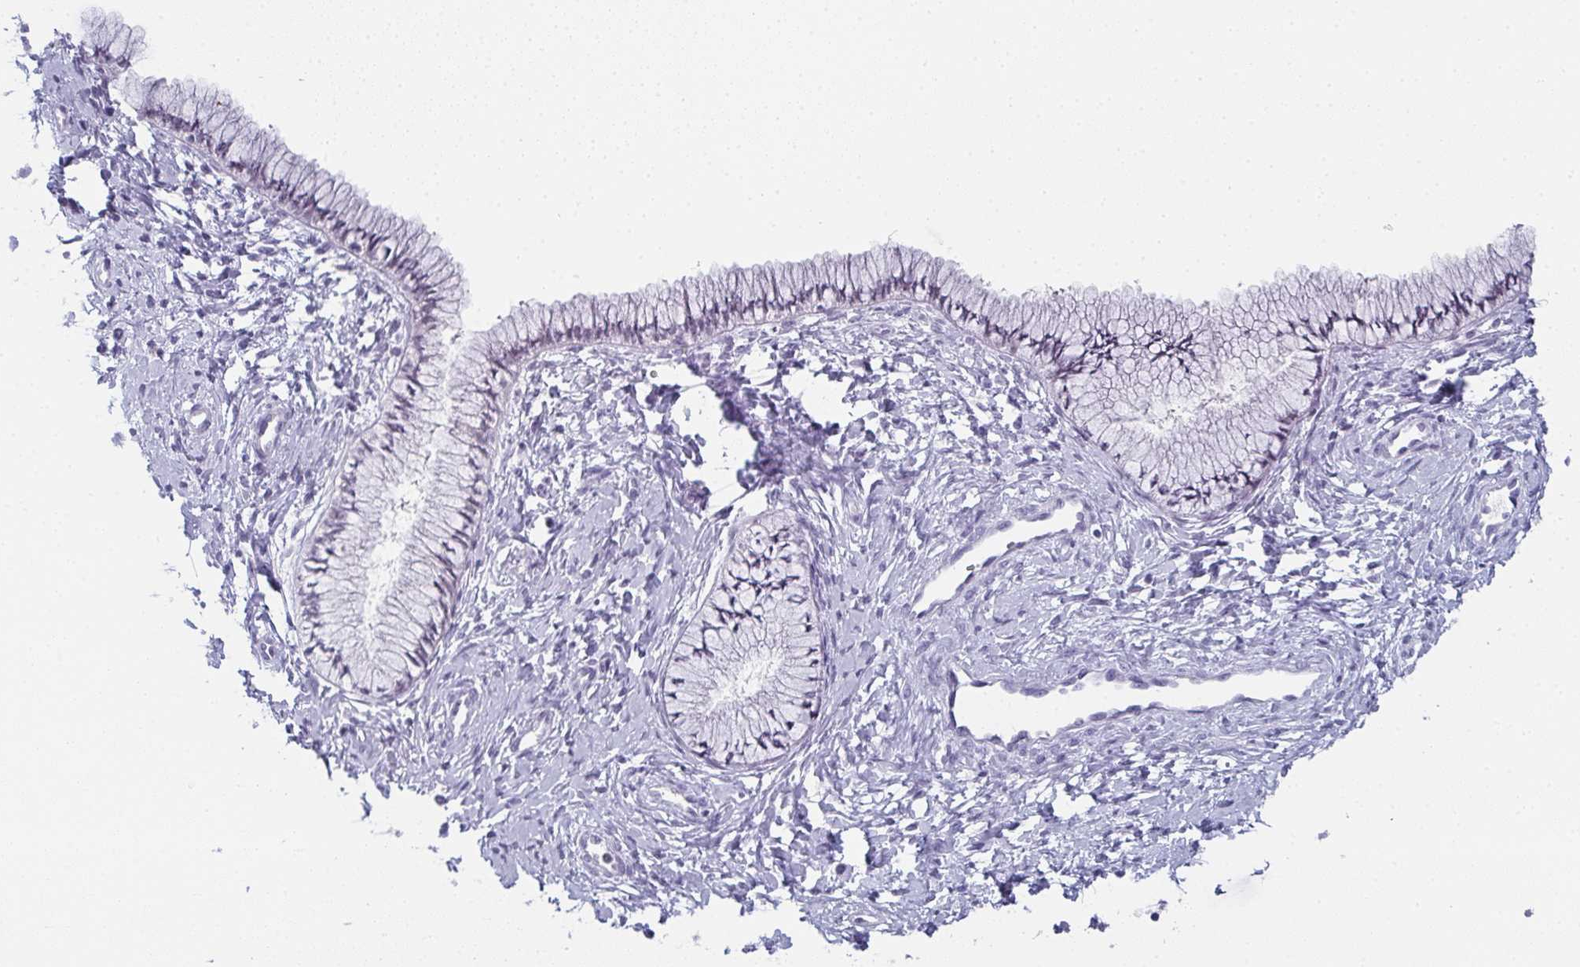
{"staining": {"intensity": "negative", "quantity": "none", "location": "none"}, "tissue": "cervix", "cell_type": "Glandular cells", "image_type": "normal", "snomed": [{"axis": "morphology", "description": "Normal tissue, NOS"}, {"axis": "topography", "description": "Cervix"}], "caption": "The immunohistochemistry image has no significant positivity in glandular cells of cervix. (DAB immunohistochemistry (IHC), high magnification).", "gene": "PYCR3", "patient": {"sex": "female", "age": 37}}